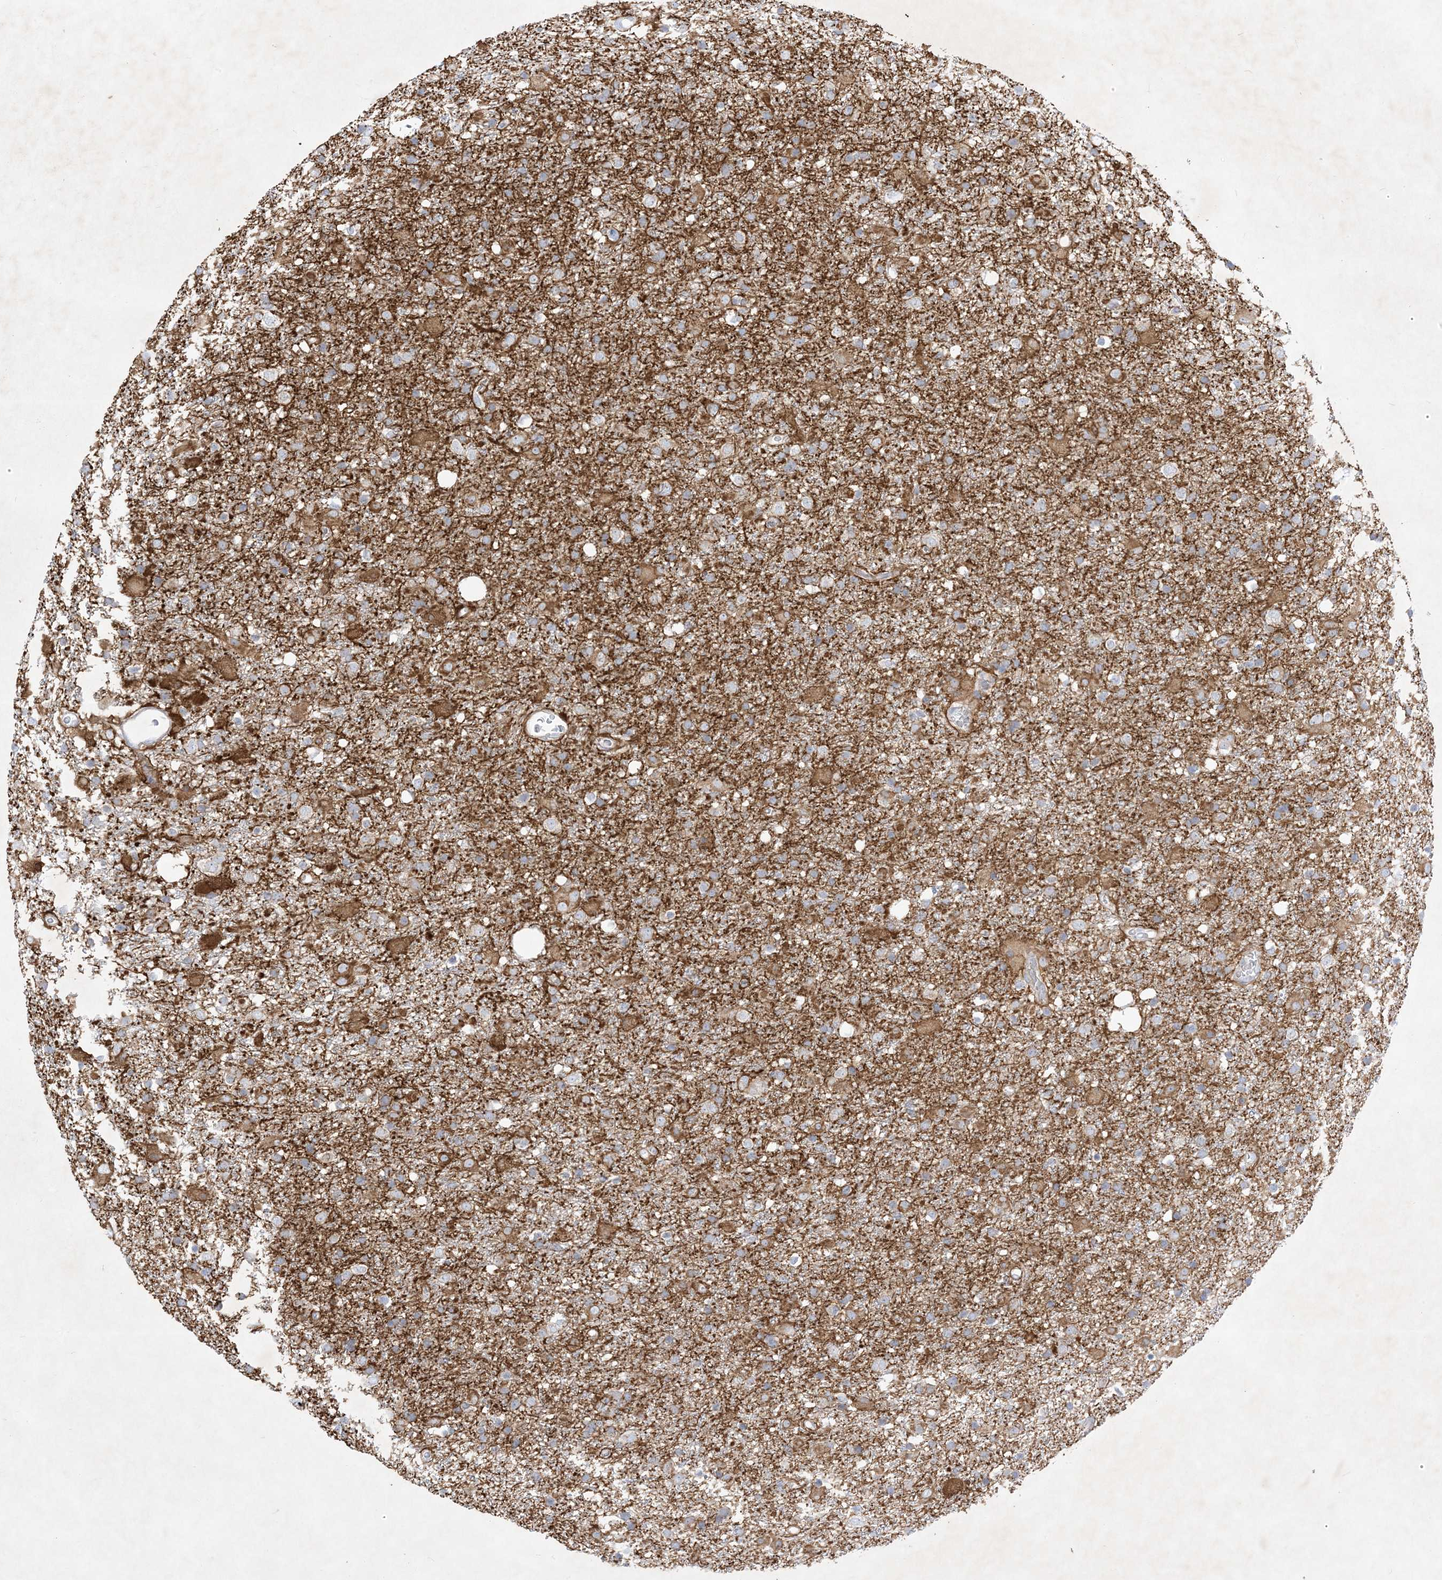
{"staining": {"intensity": "moderate", "quantity": "<25%", "location": "cytoplasmic/membranous"}, "tissue": "glioma", "cell_type": "Tumor cells", "image_type": "cancer", "snomed": [{"axis": "morphology", "description": "Glioma, malignant, Low grade"}, {"axis": "topography", "description": "Brain"}], "caption": "A photomicrograph of human glioma stained for a protein reveals moderate cytoplasmic/membranous brown staining in tumor cells. The staining was performed using DAB (3,3'-diaminobenzidine) to visualize the protein expression in brown, while the nuclei were stained in blue with hematoxylin (Magnification: 20x).", "gene": "PLEKHA3", "patient": {"sex": "male", "age": 65}}